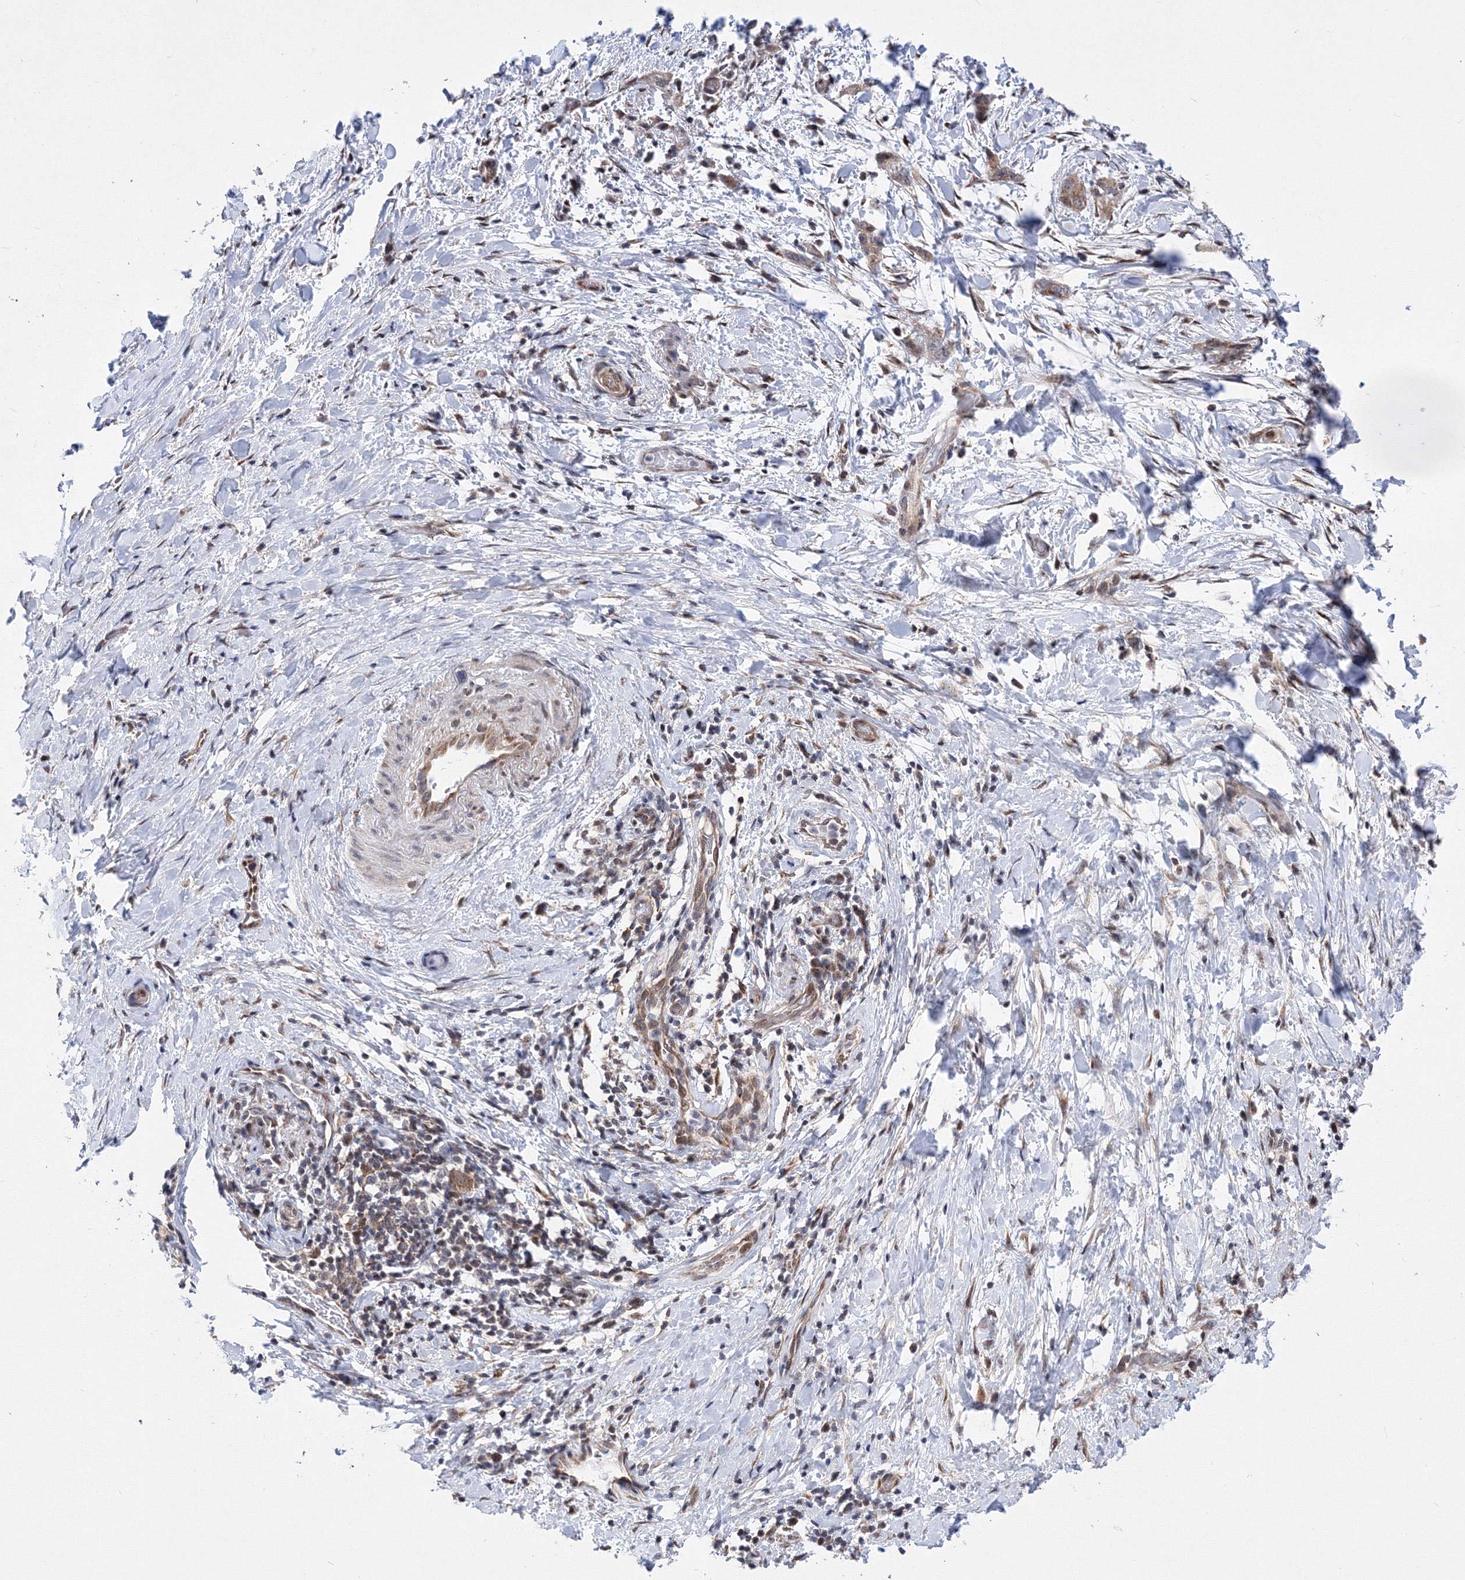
{"staining": {"intensity": "moderate", "quantity": ">75%", "location": "cytoplasmic/membranous"}, "tissue": "pancreatic cancer", "cell_type": "Tumor cells", "image_type": "cancer", "snomed": [{"axis": "morphology", "description": "Adenocarcinoma, NOS"}, {"axis": "topography", "description": "Pancreas"}], "caption": "Adenocarcinoma (pancreatic) tissue displays moderate cytoplasmic/membranous staining in approximately >75% of tumor cells", "gene": "GPN1", "patient": {"sex": "female", "age": 73}}